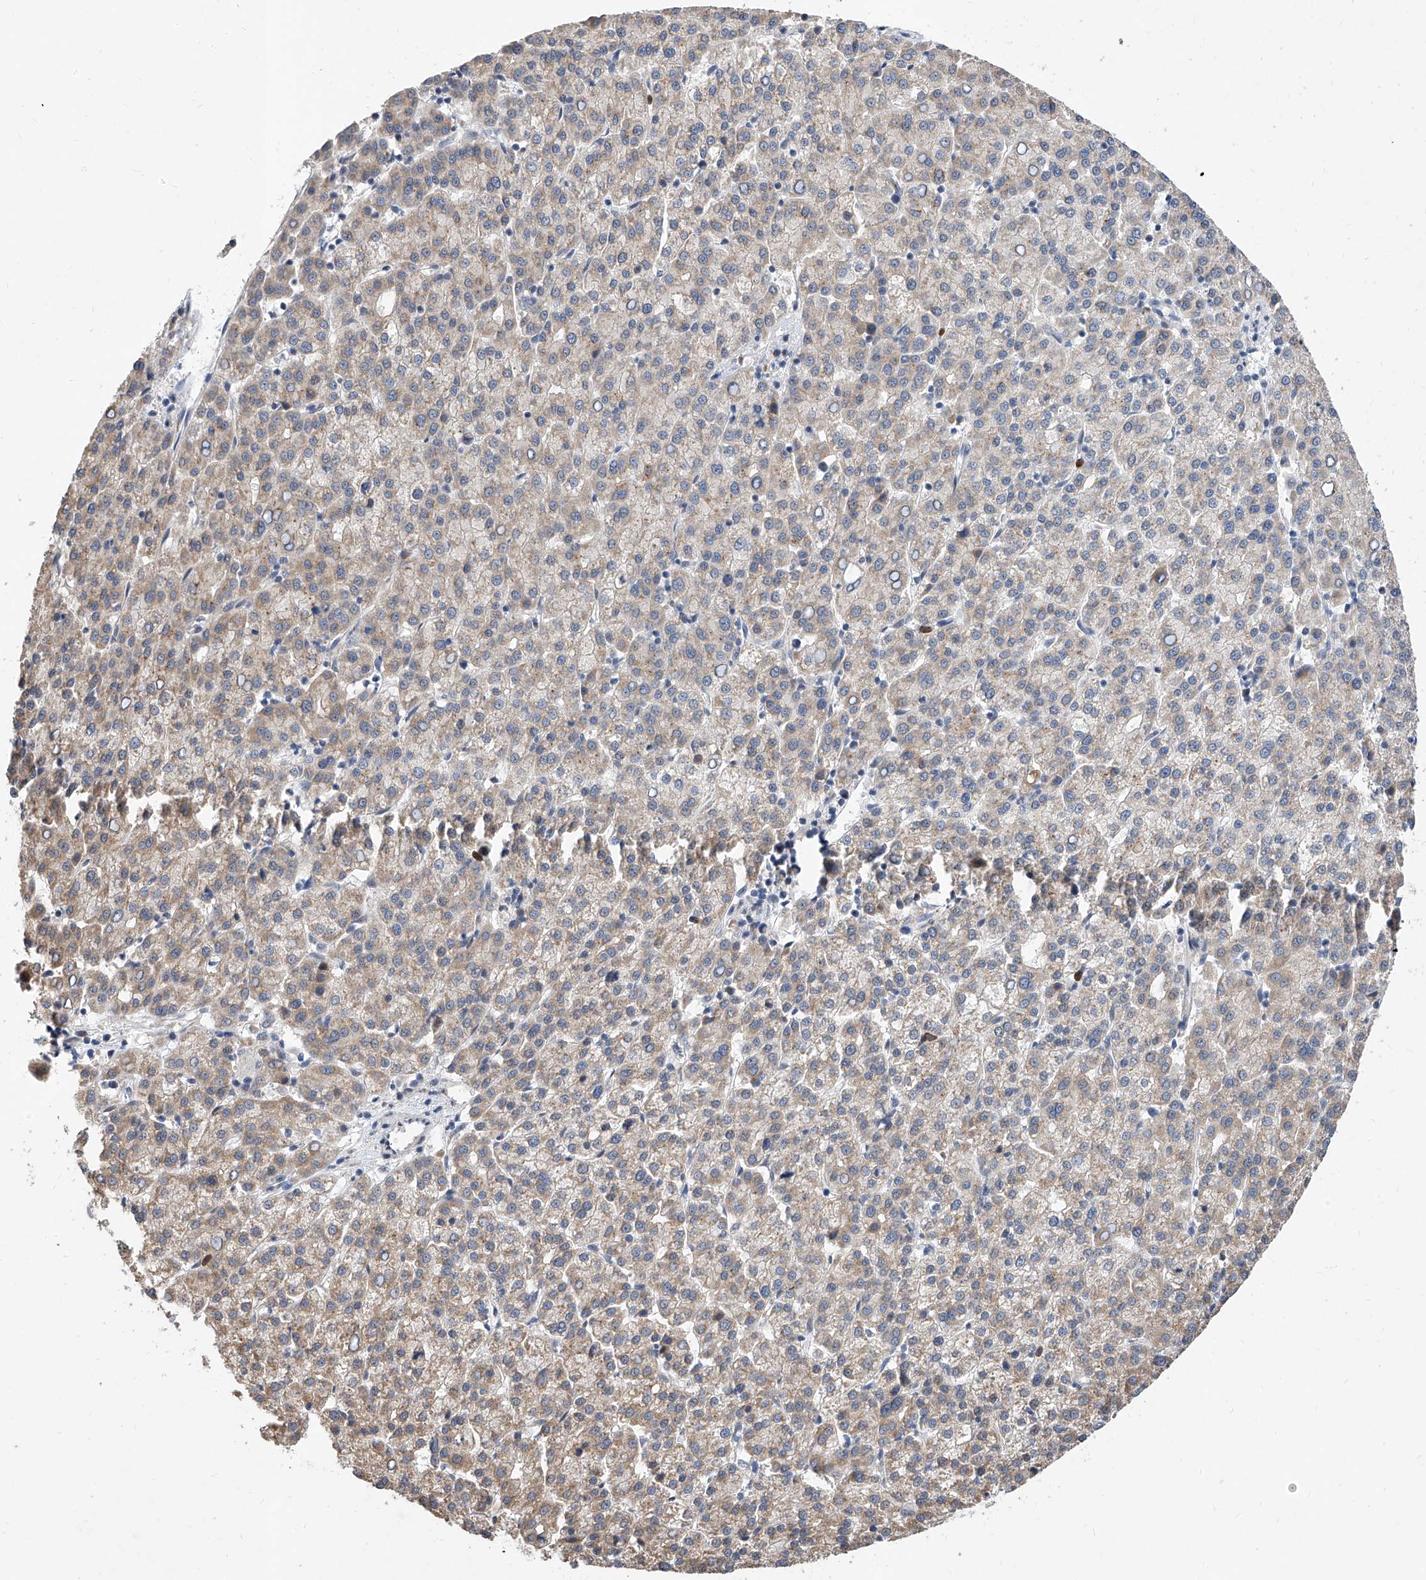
{"staining": {"intensity": "weak", "quantity": "<25%", "location": "cytoplasmic/membranous"}, "tissue": "liver cancer", "cell_type": "Tumor cells", "image_type": "cancer", "snomed": [{"axis": "morphology", "description": "Carcinoma, Hepatocellular, NOS"}, {"axis": "topography", "description": "Liver"}], "caption": "High power microscopy micrograph of an immunohistochemistry photomicrograph of liver hepatocellular carcinoma, revealing no significant expression in tumor cells.", "gene": "MFSD4B", "patient": {"sex": "female", "age": 58}}